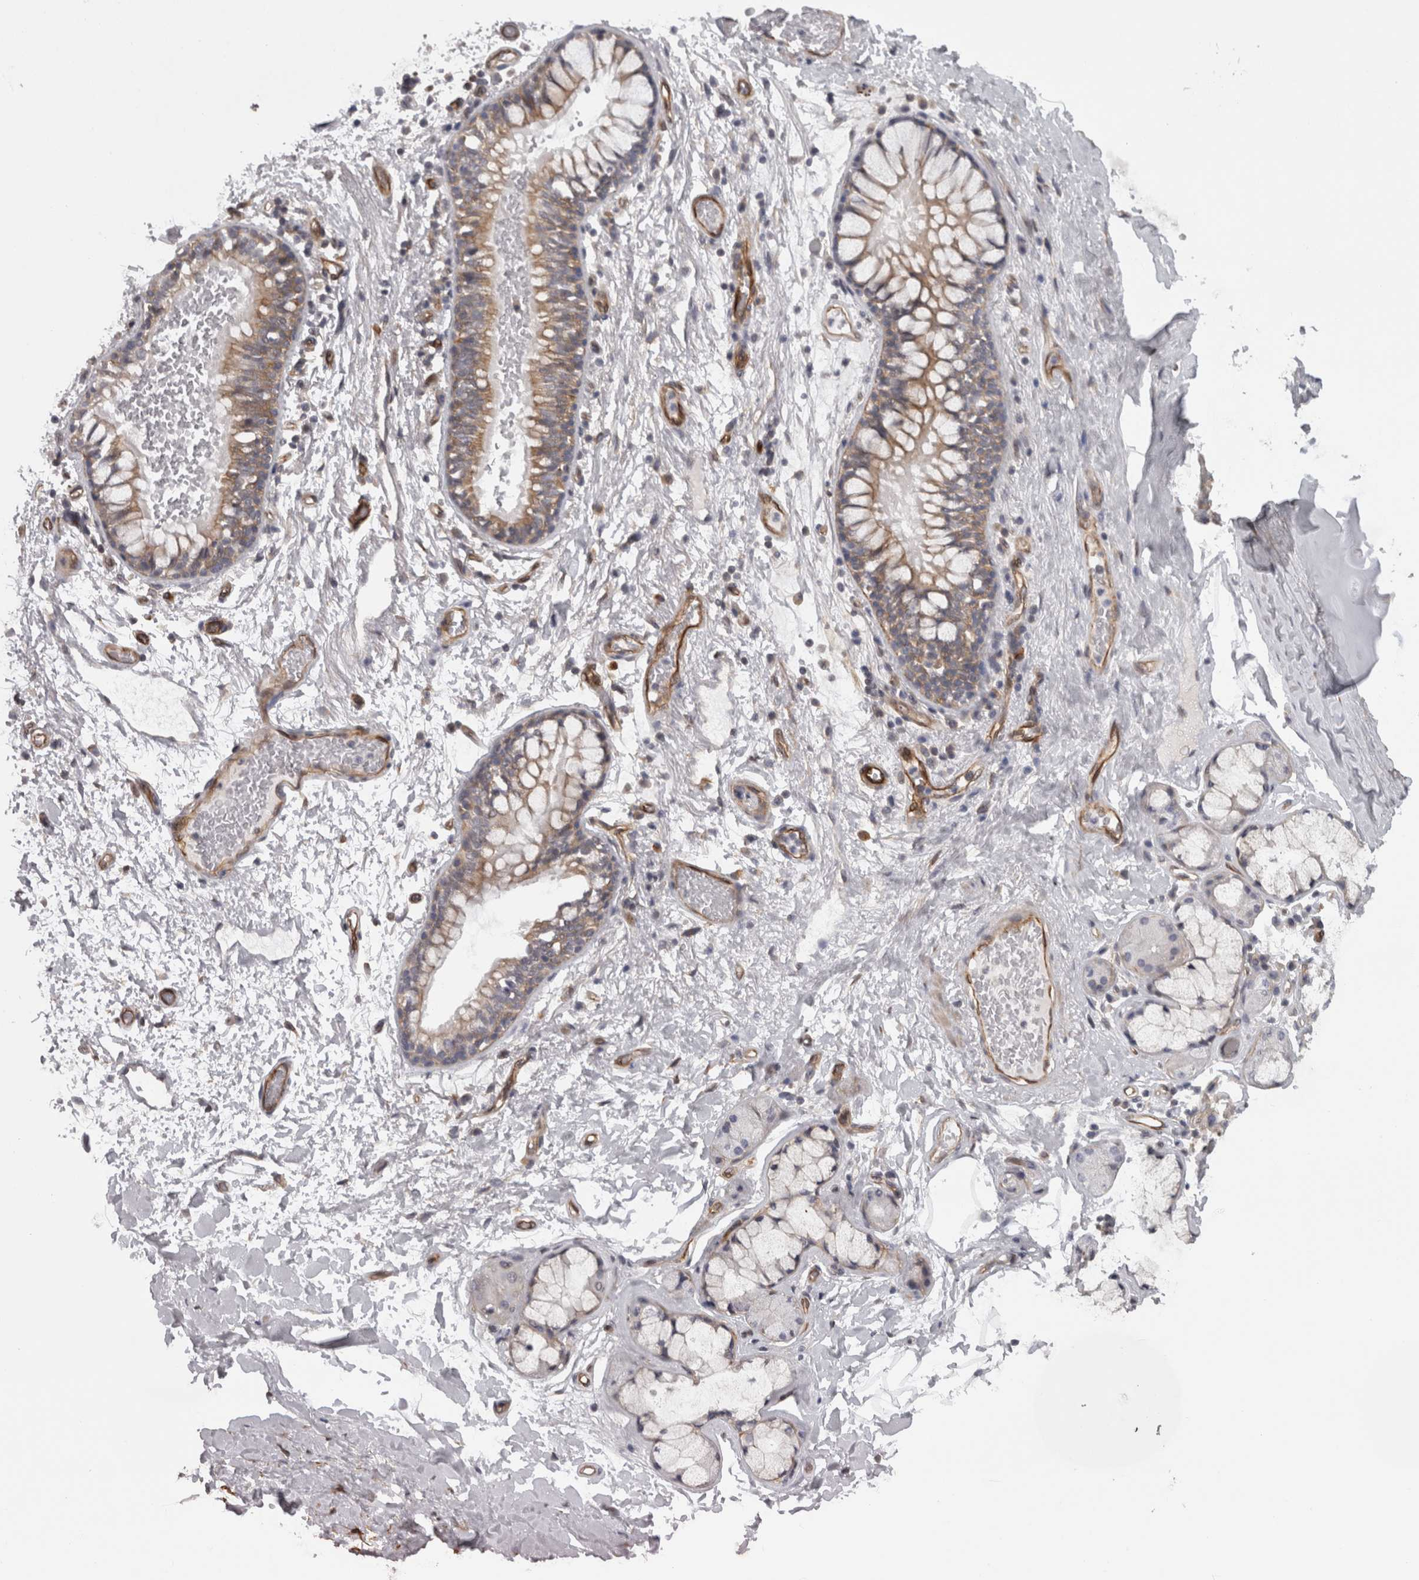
{"staining": {"intensity": "weak", "quantity": "<25%", "location": "cytoplasmic/membranous"}, "tissue": "adipose tissue", "cell_type": "Adipocytes", "image_type": "normal", "snomed": [{"axis": "morphology", "description": "Normal tissue, NOS"}, {"axis": "topography", "description": "Cartilage tissue"}, {"axis": "topography", "description": "Bronchus"}], "caption": "A micrograph of adipose tissue stained for a protein reveals no brown staining in adipocytes. (Stains: DAB immunohistochemistry (IHC) with hematoxylin counter stain, Microscopy: brightfield microscopy at high magnification).", "gene": "RMDN1", "patient": {"sex": "female", "age": 73}}